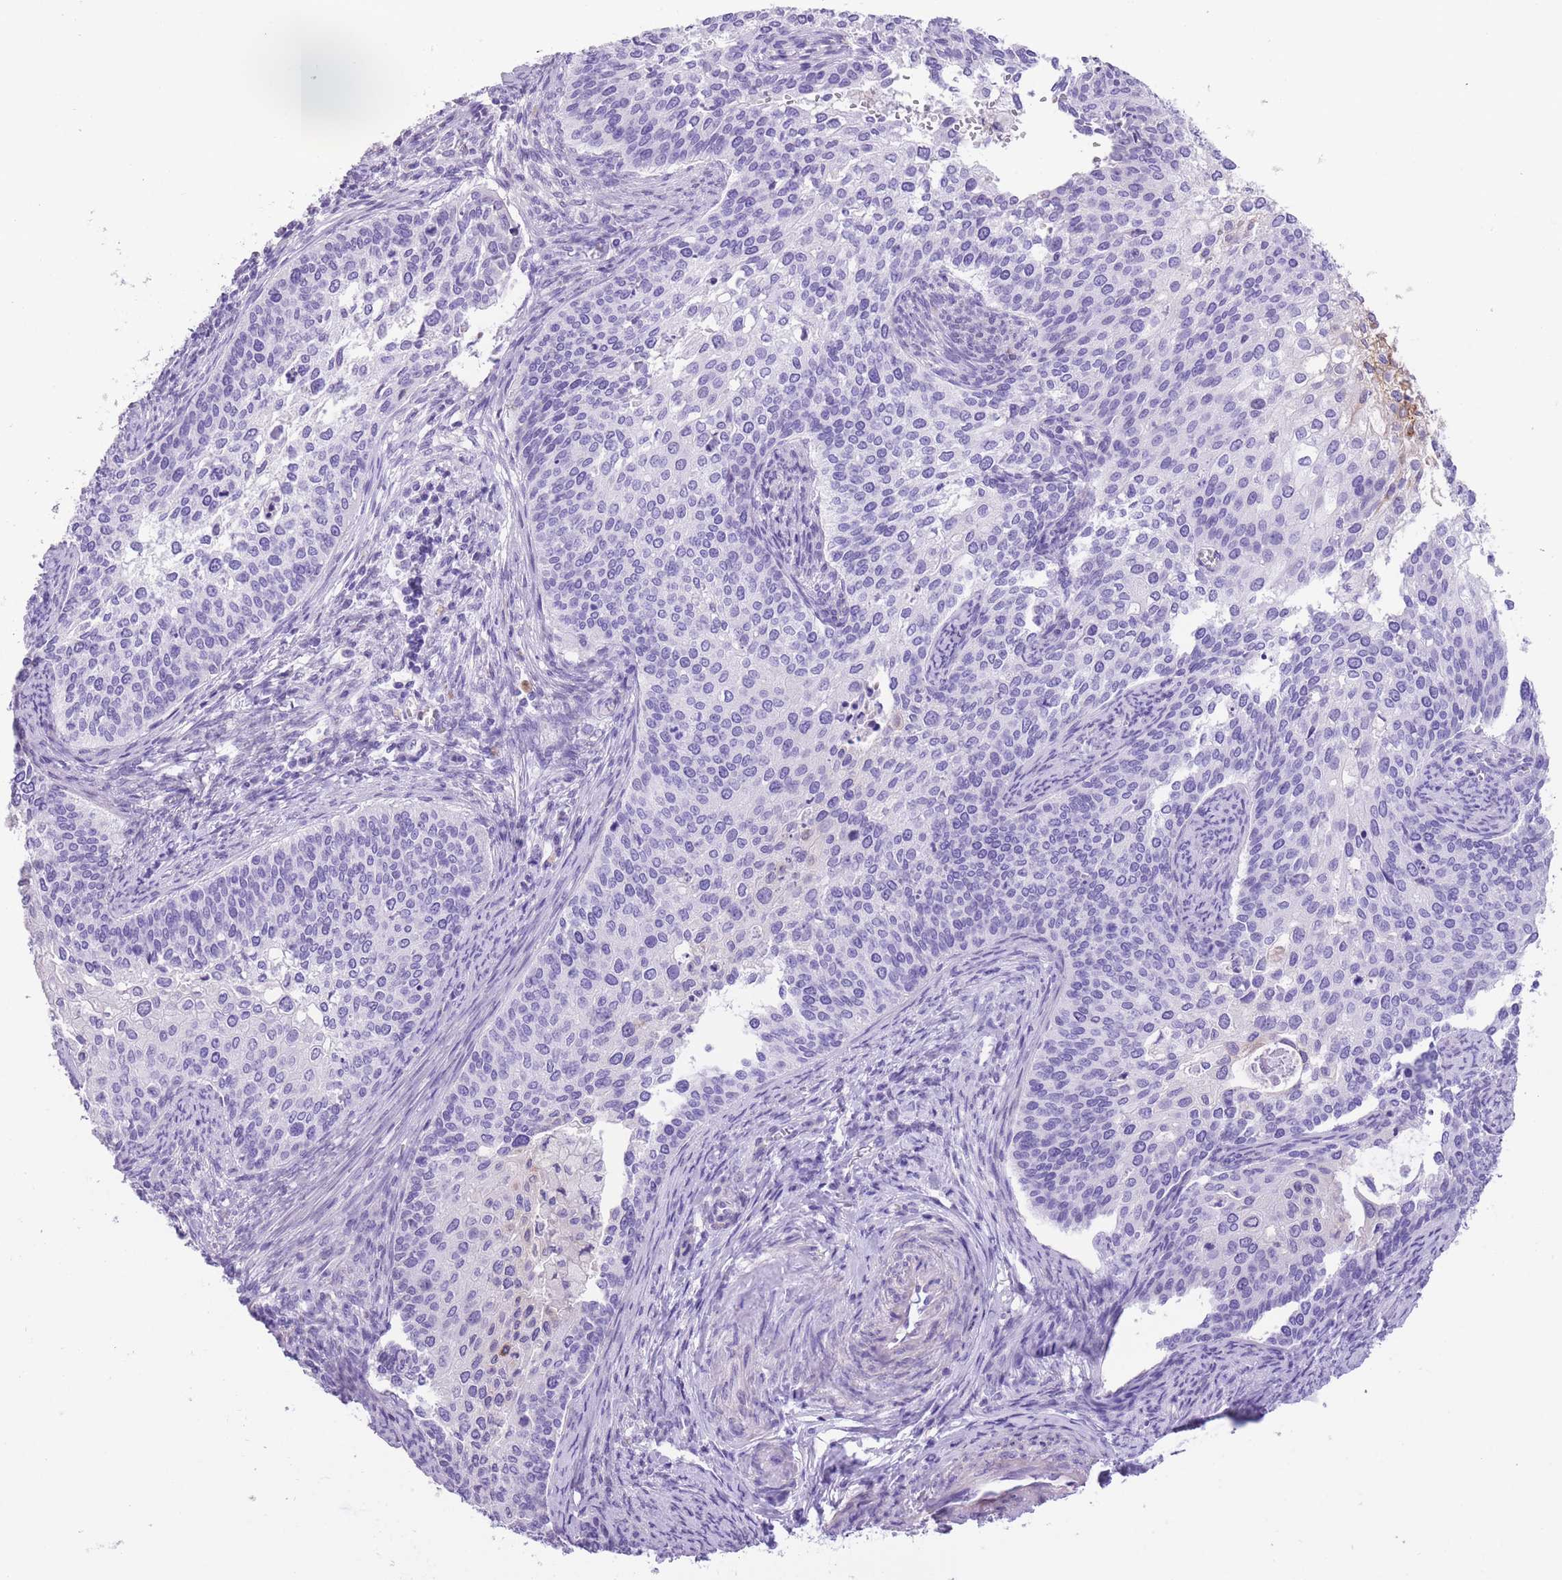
{"staining": {"intensity": "negative", "quantity": "none", "location": "none"}, "tissue": "cervical cancer", "cell_type": "Tumor cells", "image_type": "cancer", "snomed": [{"axis": "morphology", "description": "Squamous cell carcinoma, NOS"}, {"axis": "topography", "description": "Cervix"}], "caption": "Histopathology image shows no protein expression in tumor cells of cervical cancer tissue.", "gene": "RAI2", "patient": {"sex": "female", "age": 44}}